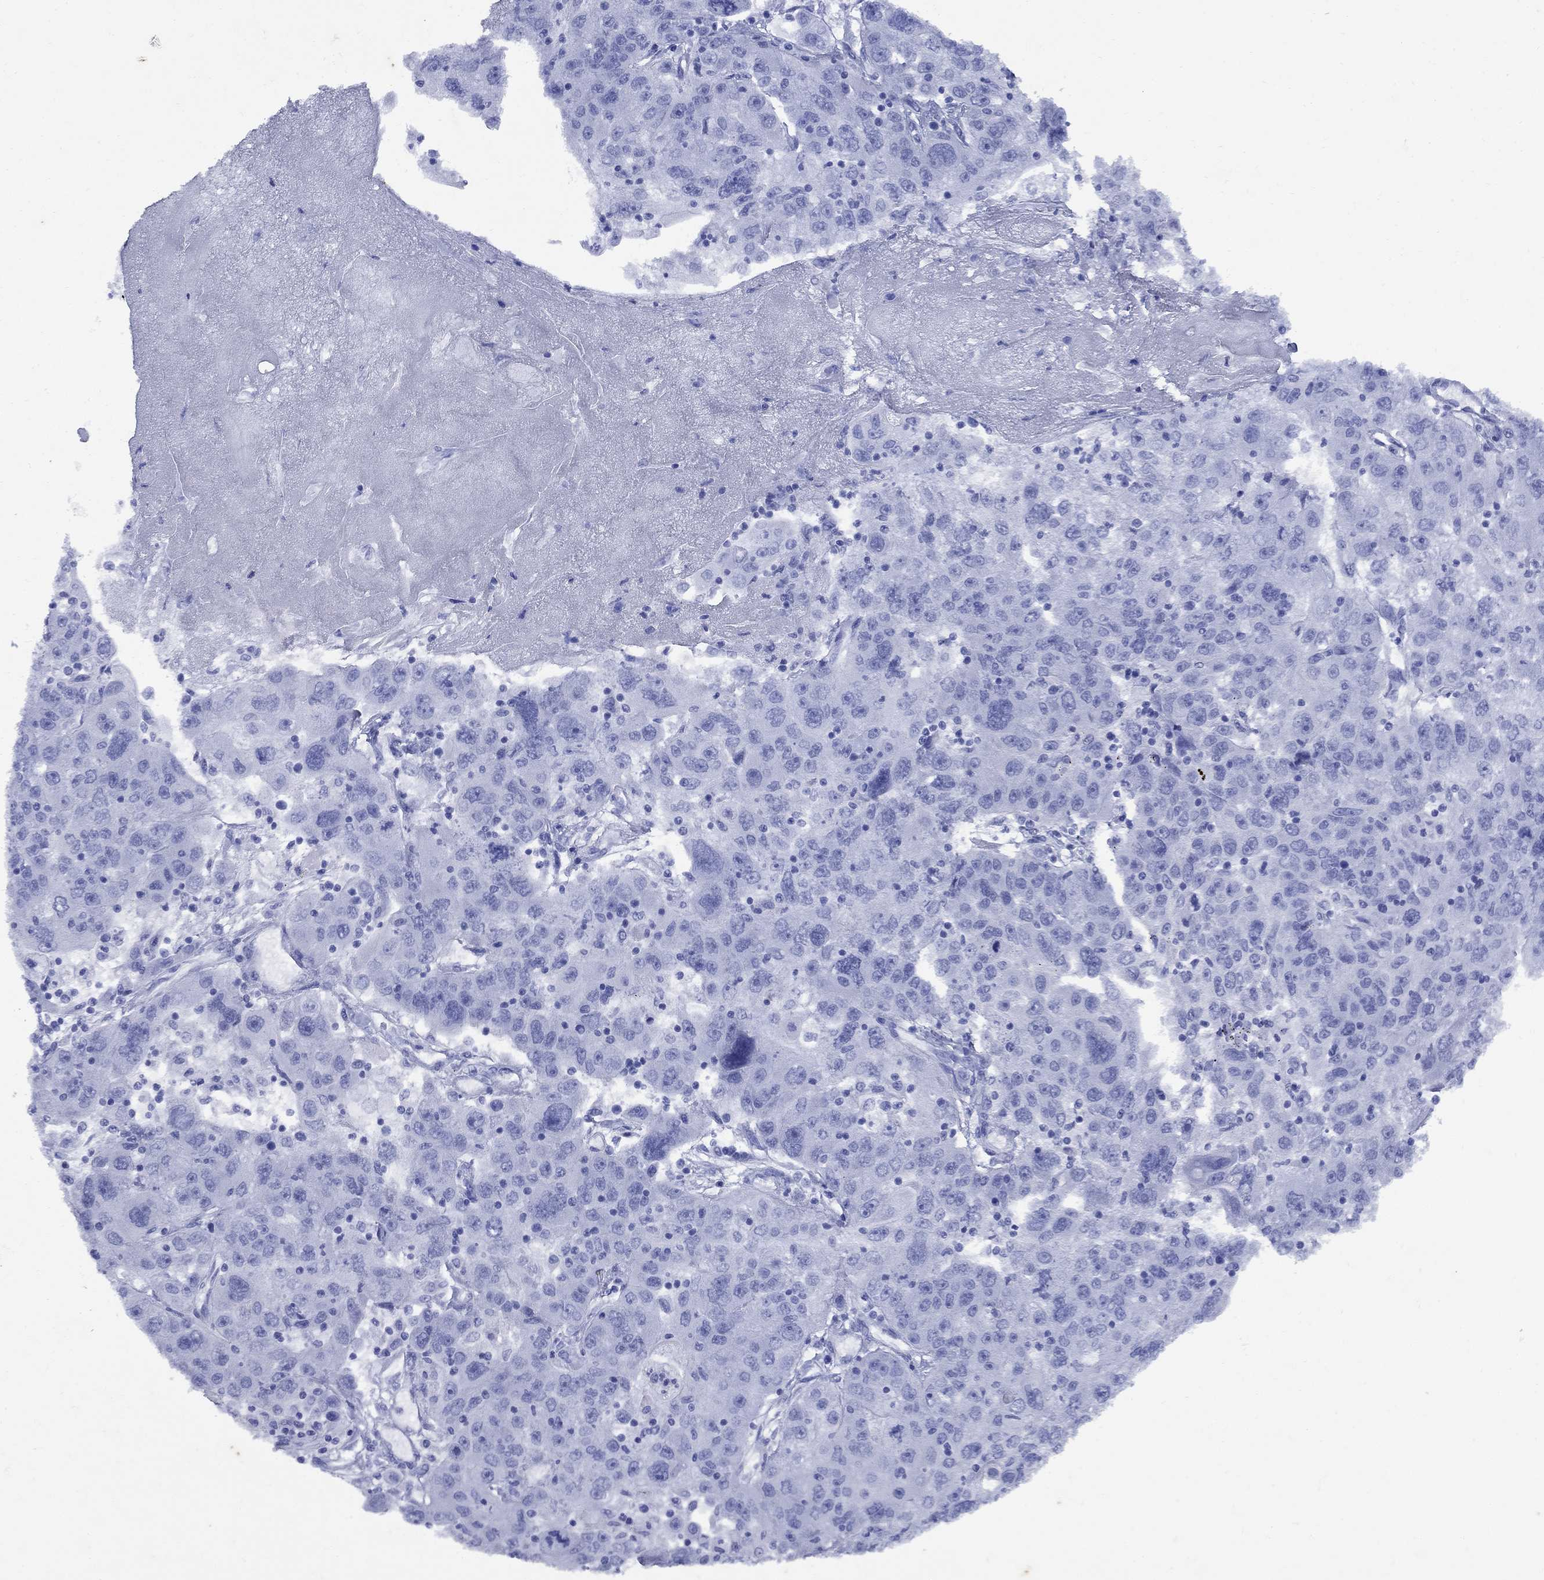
{"staining": {"intensity": "negative", "quantity": "none", "location": "none"}, "tissue": "stomach cancer", "cell_type": "Tumor cells", "image_type": "cancer", "snomed": [{"axis": "morphology", "description": "Adenocarcinoma, NOS"}, {"axis": "topography", "description": "Stomach"}], "caption": "Immunohistochemistry histopathology image of human stomach cancer stained for a protein (brown), which displays no positivity in tumor cells.", "gene": "CD1A", "patient": {"sex": "male", "age": 56}}